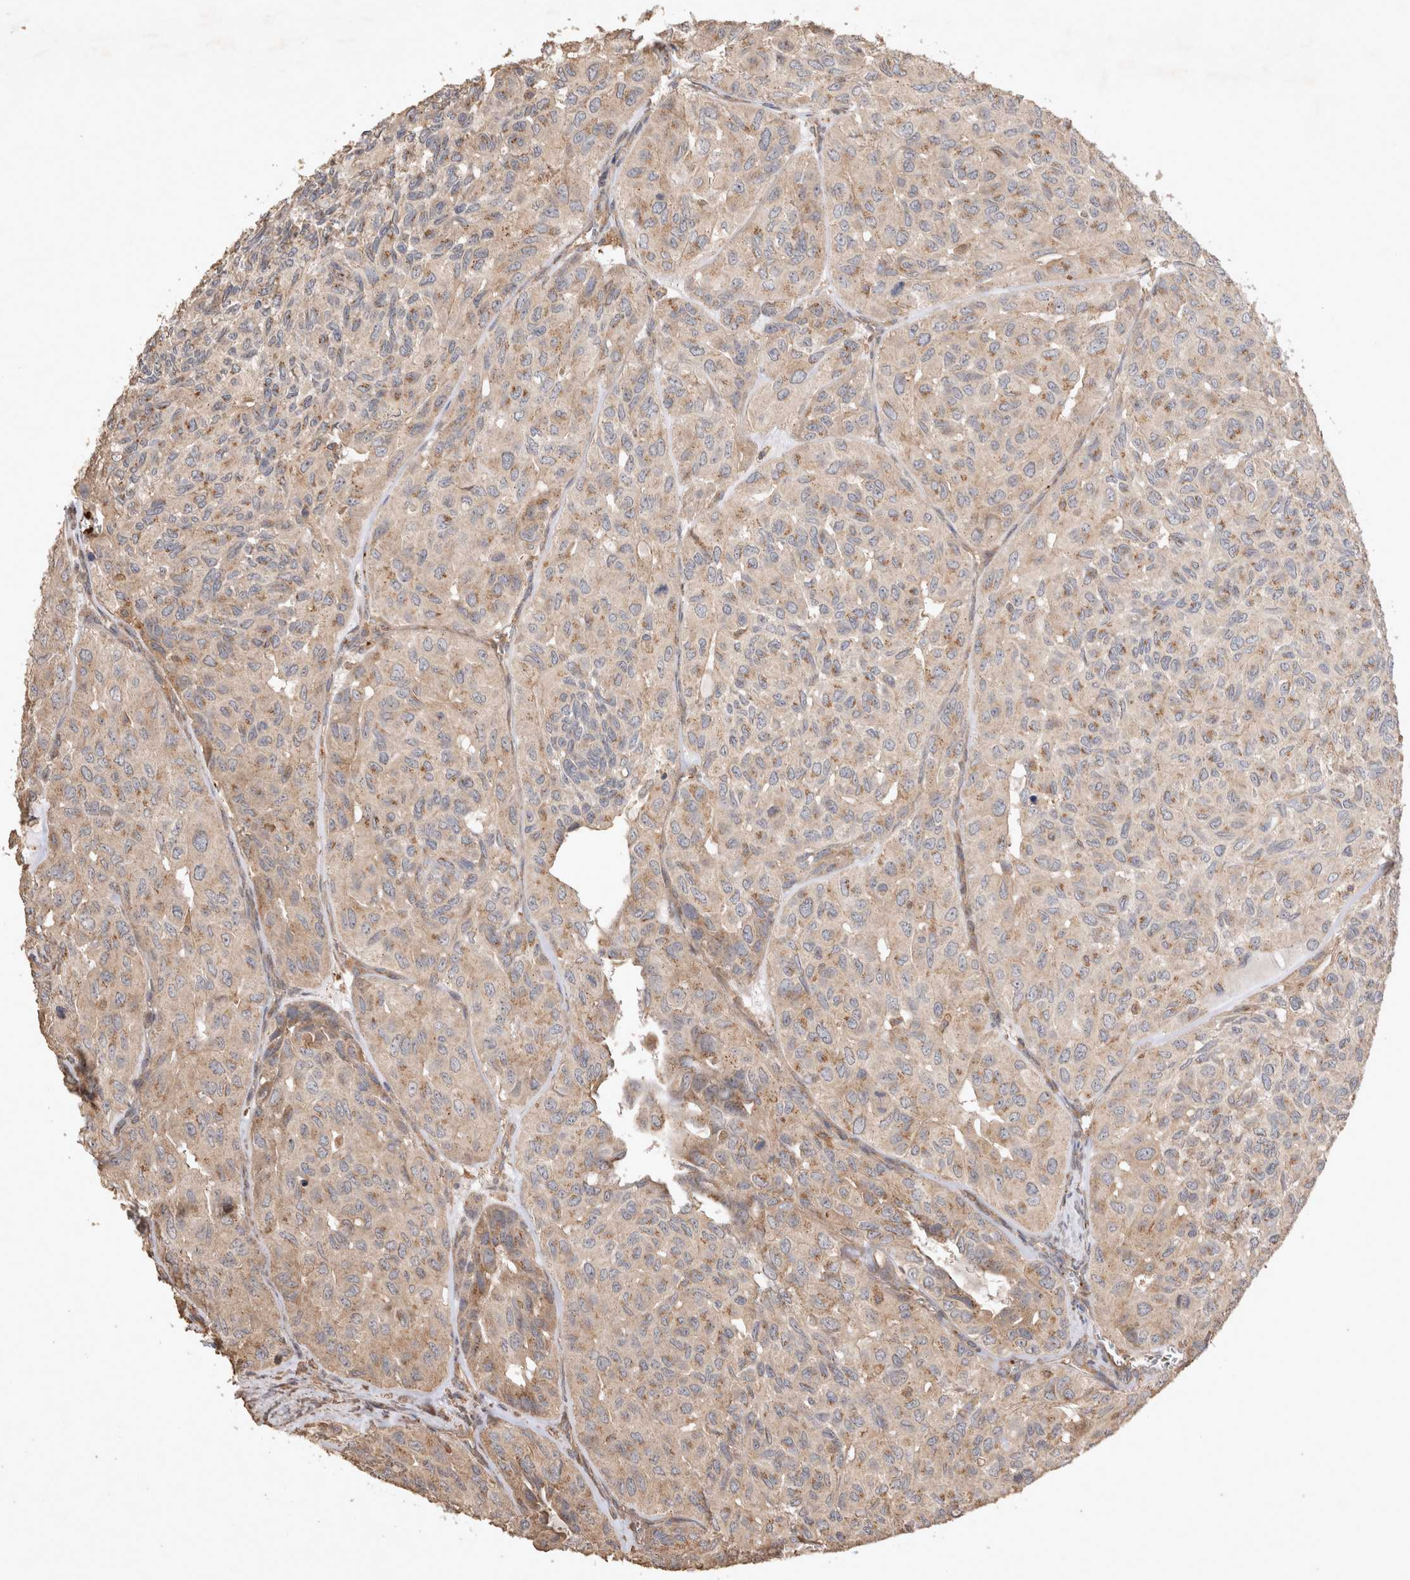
{"staining": {"intensity": "weak", "quantity": ">75%", "location": "cytoplasmic/membranous"}, "tissue": "head and neck cancer", "cell_type": "Tumor cells", "image_type": "cancer", "snomed": [{"axis": "morphology", "description": "Adenocarcinoma, NOS"}, {"axis": "topography", "description": "Salivary gland, NOS"}, {"axis": "topography", "description": "Head-Neck"}], "caption": "This is a histology image of IHC staining of adenocarcinoma (head and neck), which shows weak staining in the cytoplasmic/membranous of tumor cells.", "gene": "SNX31", "patient": {"sex": "female", "age": 76}}